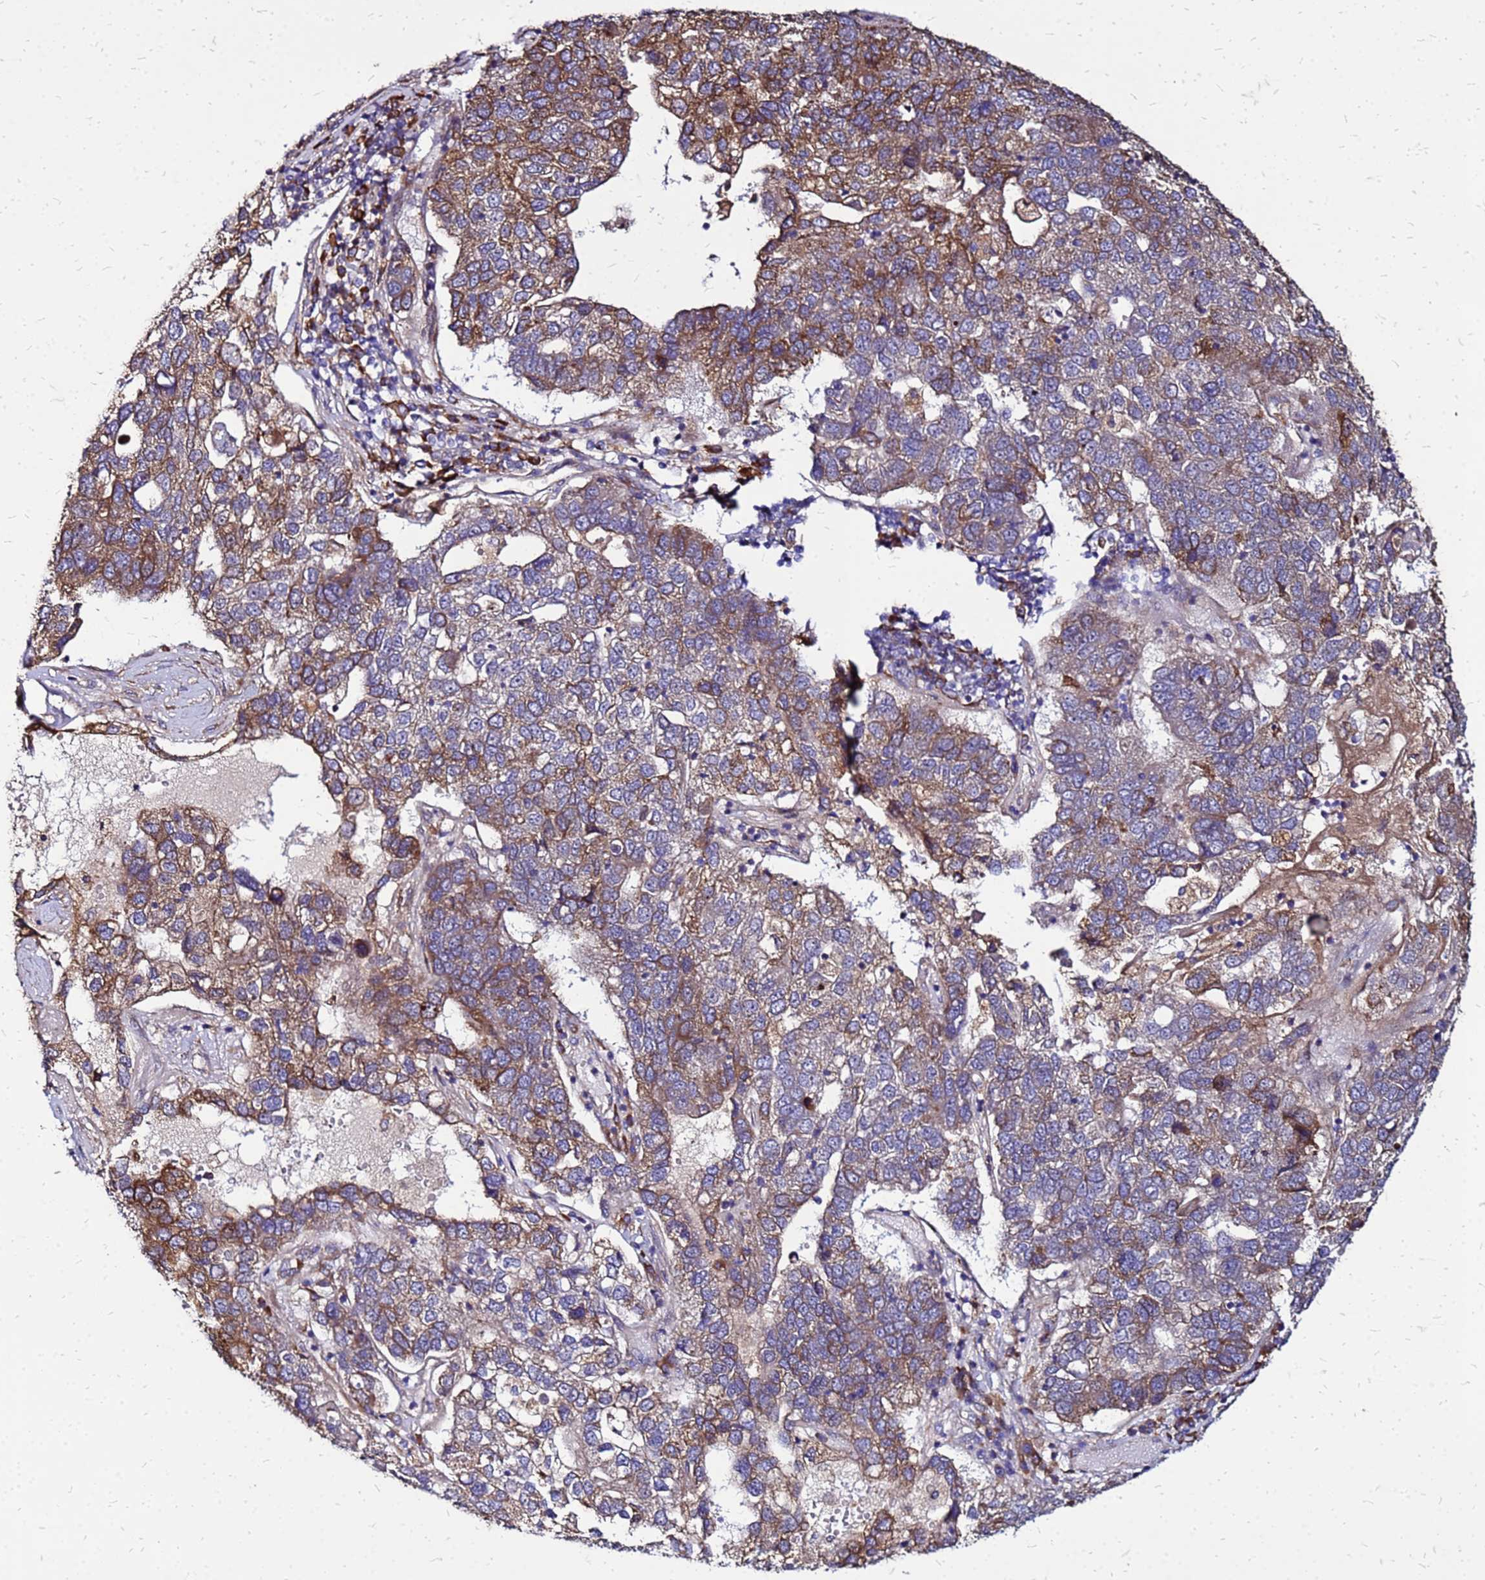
{"staining": {"intensity": "moderate", "quantity": "25%-75%", "location": "cytoplasmic/membranous"}, "tissue": "pancreatic cancer", "cell_type": "Tumor cells", "image_type": "cancer", "snomed": [{"axis": "morphology", "description": "Adenocarcinoma, NOS"}, {"axis": "topography", "description": "Pancreas"}], "caption": "This is an image of immunohistochemistry staining of pancreatic cancer (adenocarcinoma), which shows moderate positivity in the cytoplasmic/membranous of tumor cells.", "gene": "VMO1", "patient": {"sex": "female", "age": 61}}